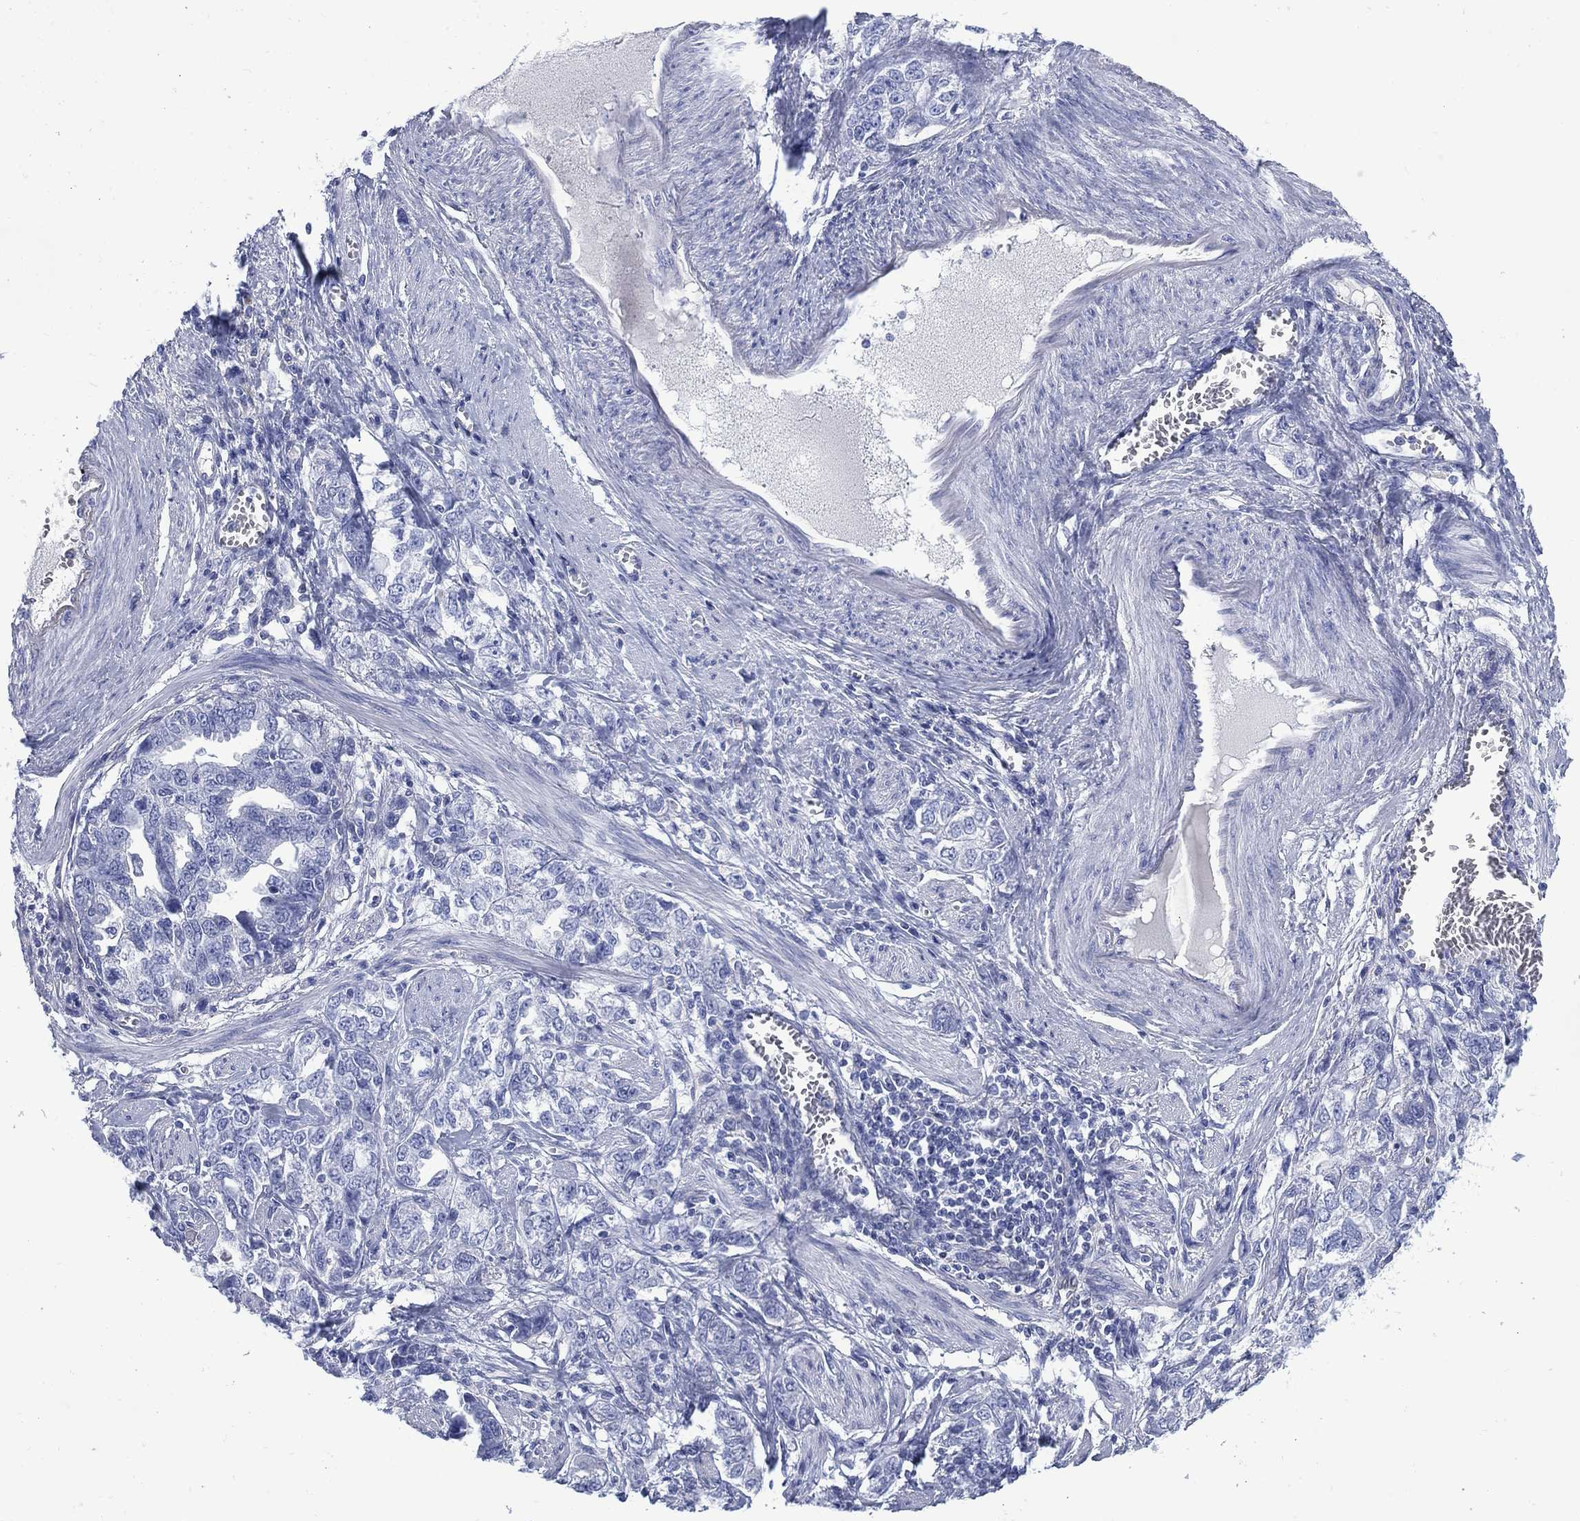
{"staining": {"intensity": "negative", "quantity": "none", "location": "none"}, "tissue": "ovarian cancer", "cell_type": "Tumor cells", "image_type": "cancer", "snomed": [{"axis": "morphology", "description": "Cystadenocarcinoma, serous, NOS"}, {"axis": "topography", "description": "Ovary"}], "caption": "This photomicrograph is of ovarian cancer (serous cystadenocarcinoma) stained with immunohistochemistry to label a protein in brown with the nuclei are counter-stained blue. There is no expression in tumor cells.", "gene": "DDI1", "patient": {"sex": "female", "age": 51}}